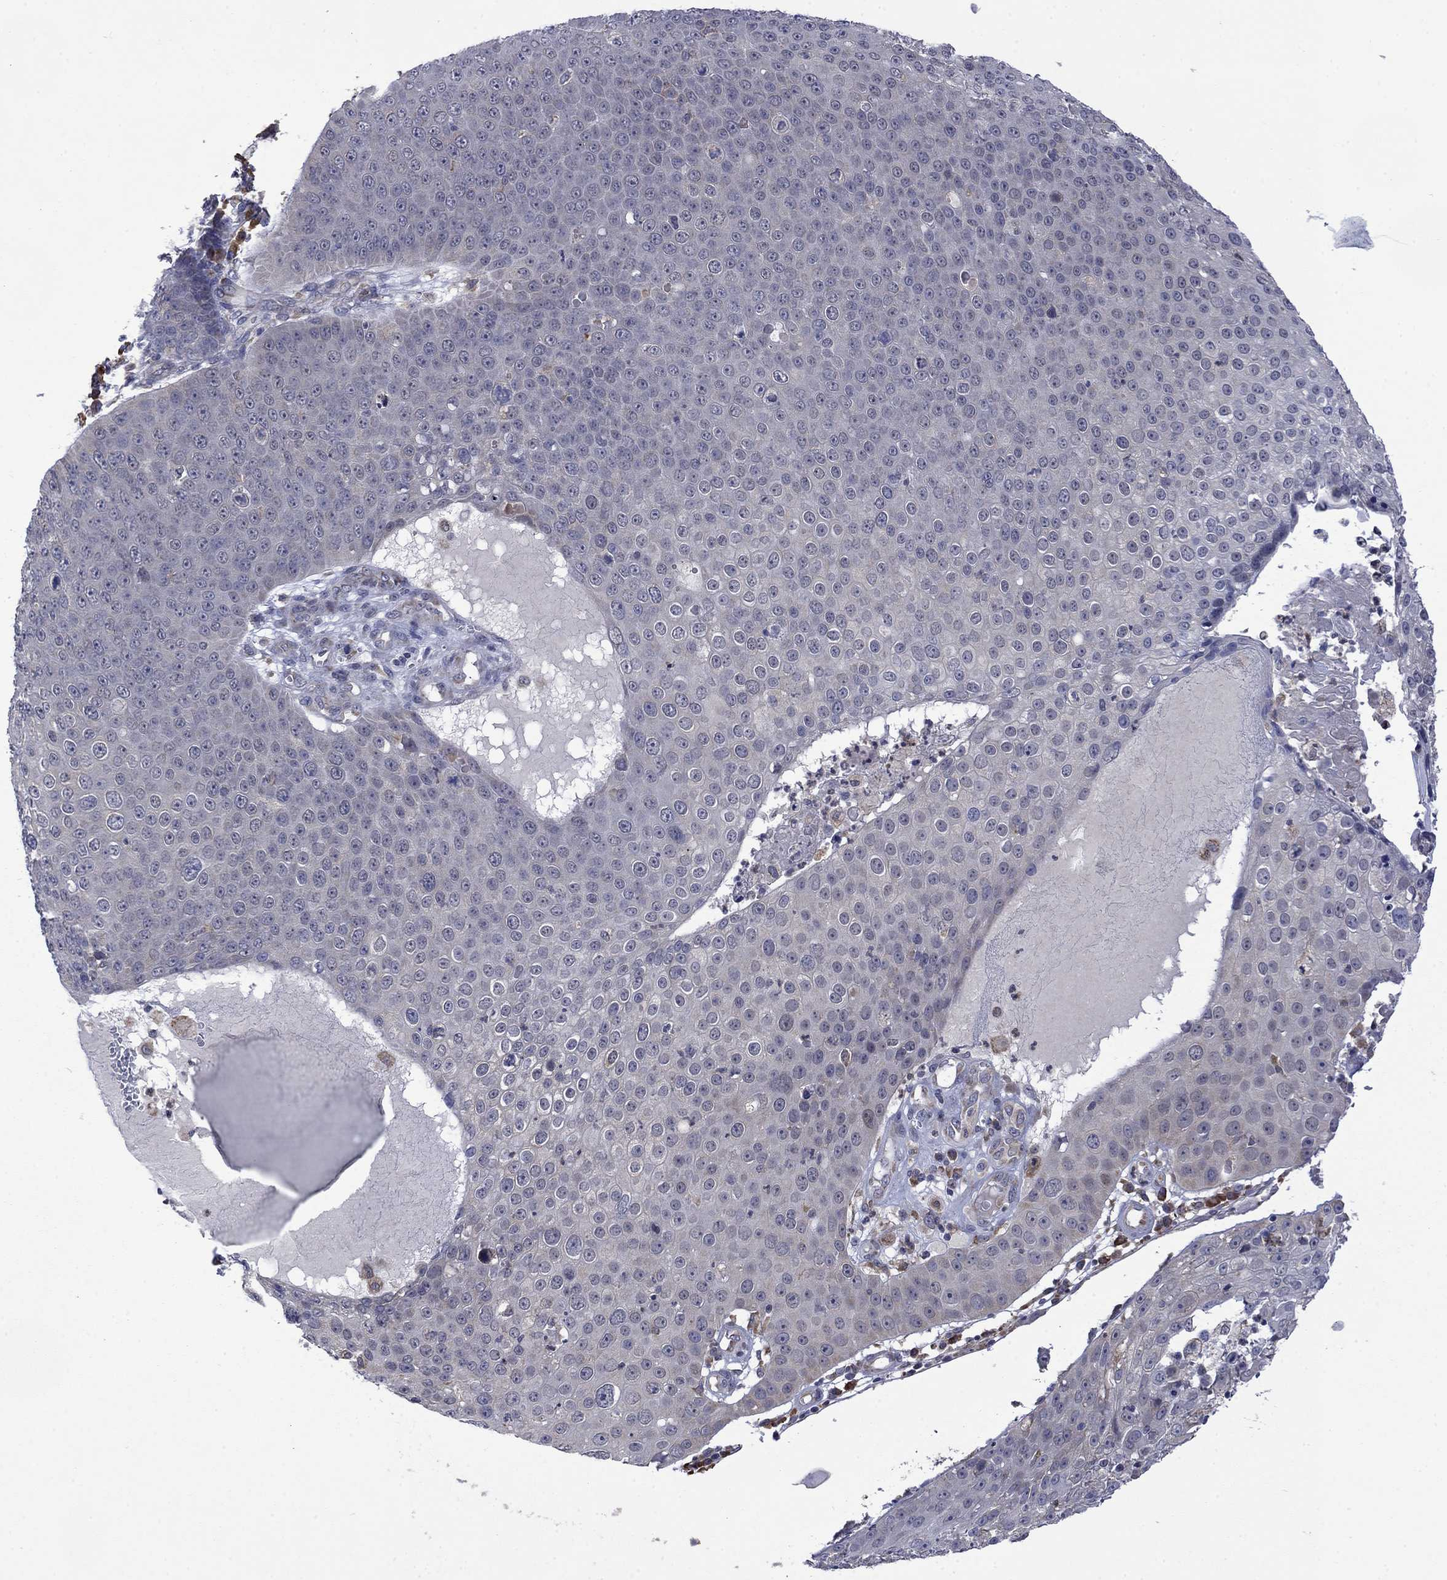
{"staining": {"intensity": "negative", "quantity": "none", "location": "none"}, "tissue": "skin cancer", "cell_type": "Tumor cells", "image_type": "cancer", "snomed": [{"axis": "morphology", "description": "Squamous cell carcinoma, NOS"}, {"axis": "topography", "description": "Skin"}], "caption": "Squamous cell carcinoma (skin) stained for a protein using immunohistochemistry shows no expression tumor cells.", "gene": "FURIN", "patient": {"sex": "male", "age": 71}}